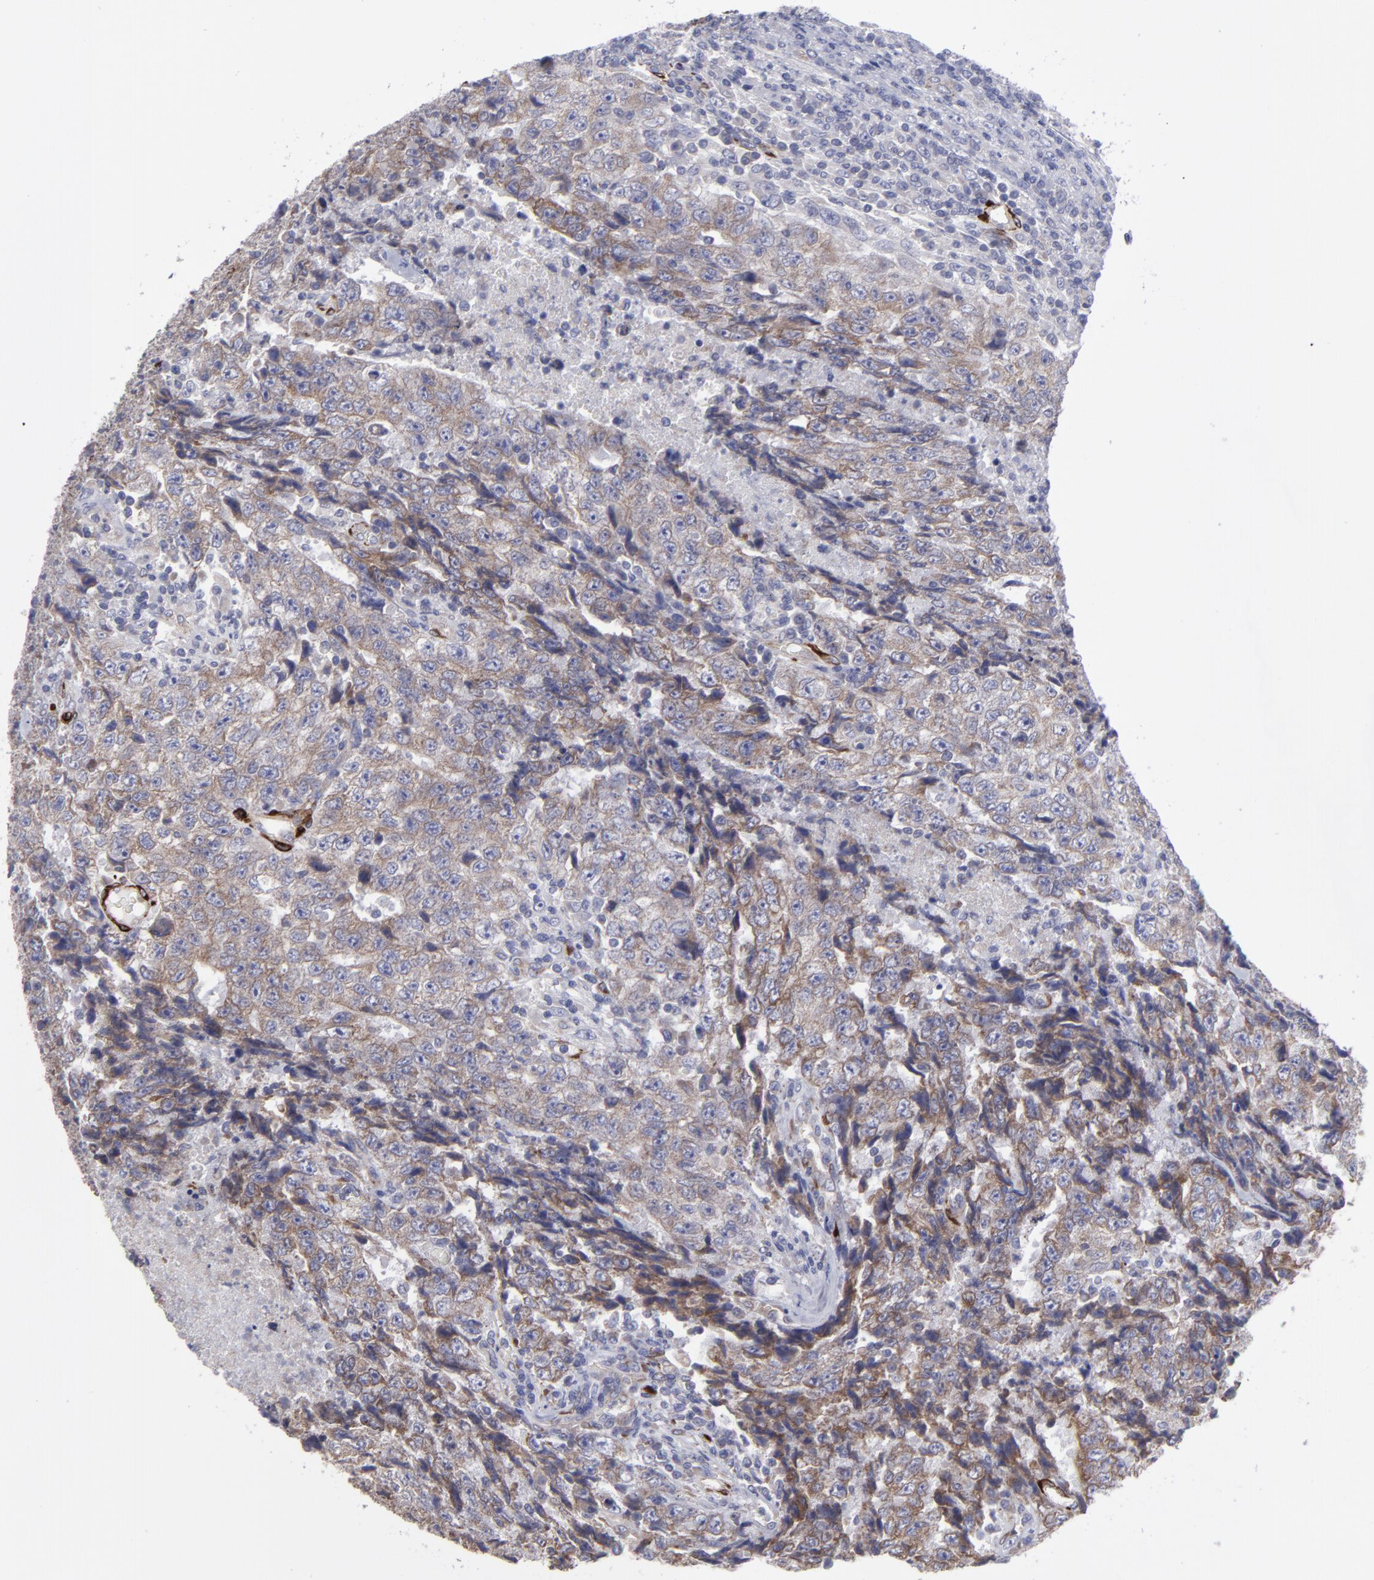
{"staining": {"intensity": "weak", "quantity": ">75%", "location": "cytoplasmic/membranous"}, "tissue": "testis cancer", "cell_type": "Tumor cells", "image_type": "cancer", "snomed": [{"axis": "morphology", "description": "Necrosis, NOS"}, {"axis": "morphology", "description": "Carcinoma, Embryonal, NOS"}, {"axis": "topography", "description": "Testis"}], "caption": "Human embryonal carcinoma (testis) stained with a brown dye shows weak cytoplasmic/membranous positive expression in about >75% of tumor cells.", "gene": "SLMAP", "patient": {"sex": "male", "age": 19}}